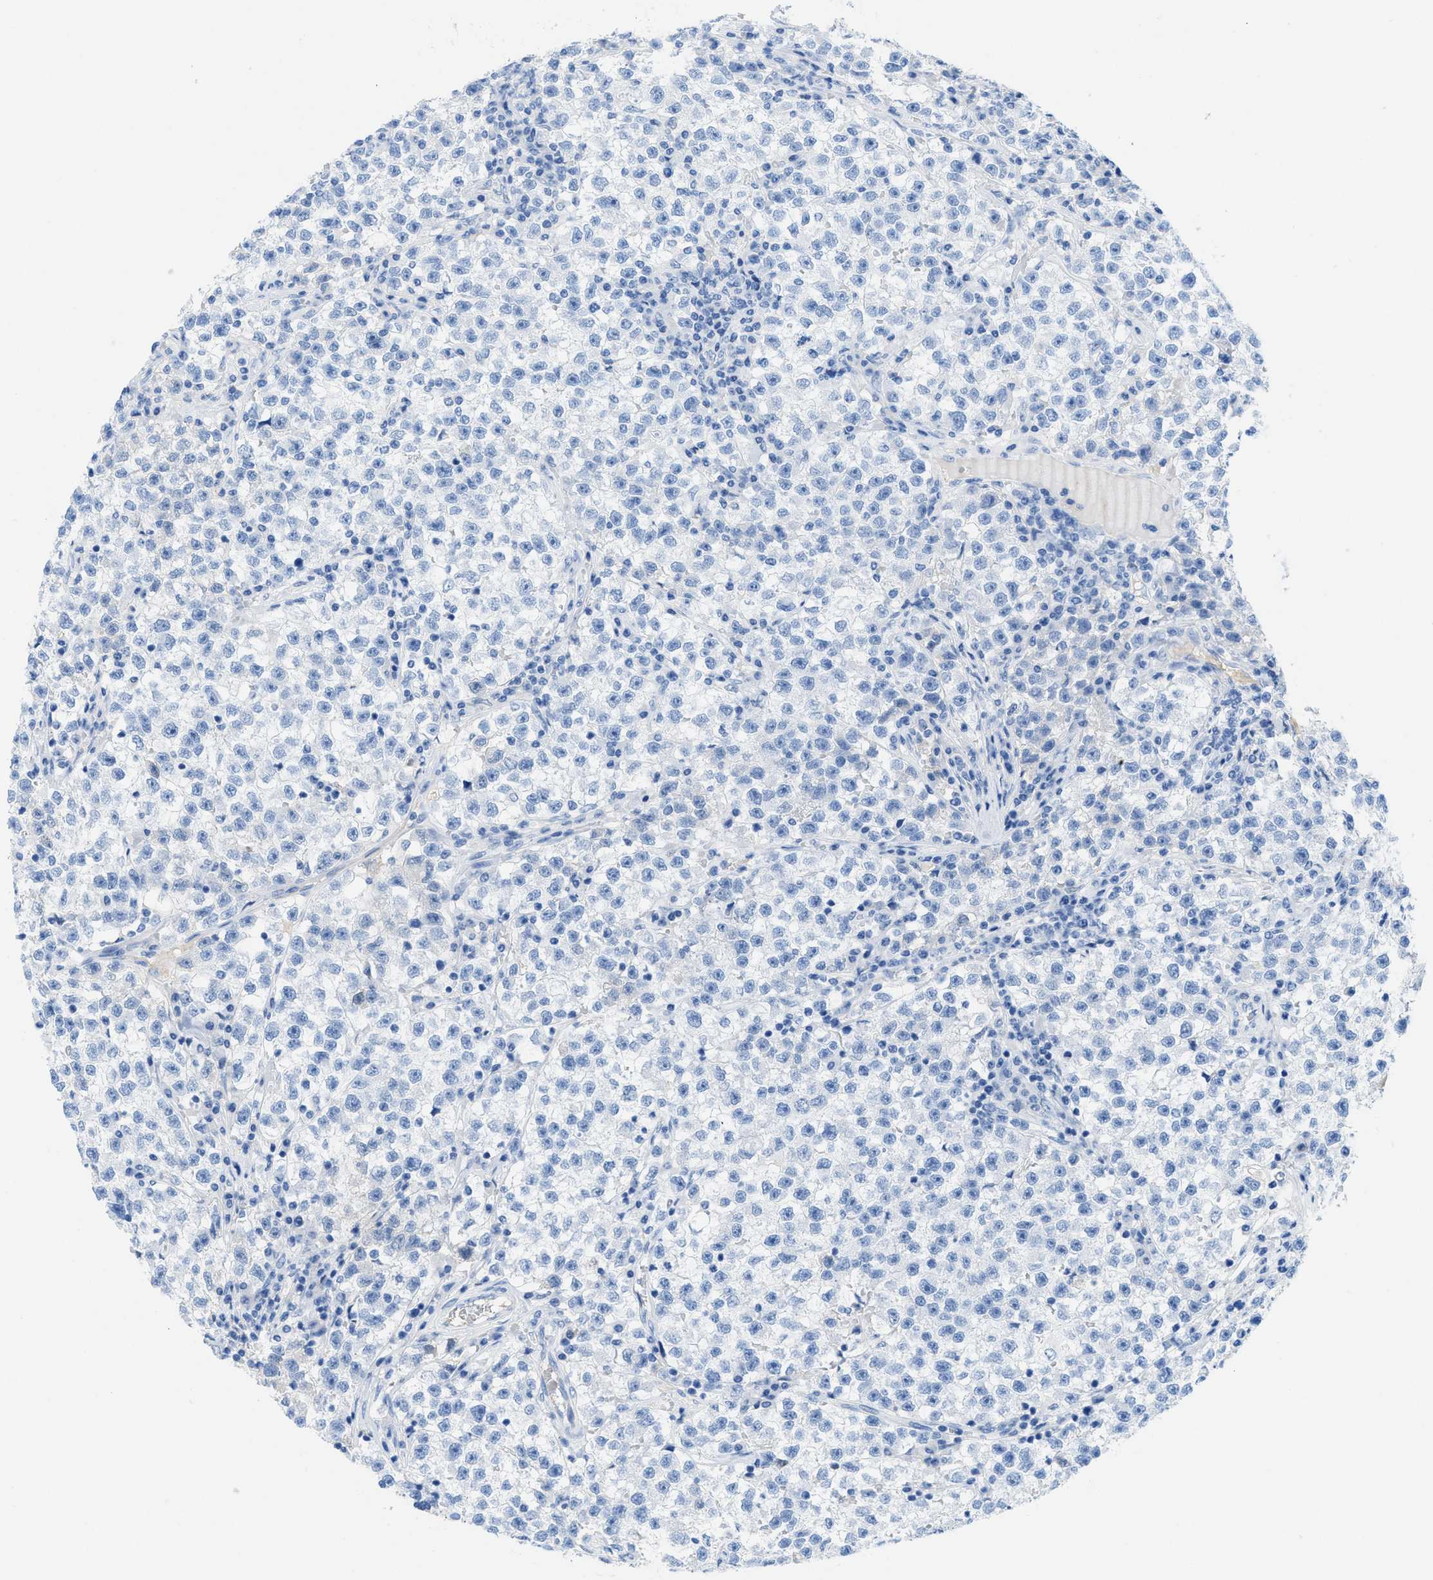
{"staining": {"intensity": "negative", "quantity": "none", "location": "none"}, "tissue": "testis cancer", "cell_type": "Tumor cells", "image_type": "cancer", "snomed": [{"axis": "morphology", "description": "Seminoma, NOS"}, {"axis": "topography", "description": "Testis"}], "caption": "Image shows no significant protein positivity in tumor cells of testis cancer (seminoma). (DAB (3,3'-diaminobenzidine) immunohistochemistry (IHC) visualized using brightfield microscopy, high magnification).", "gene": "COL3A1", "patient": {"sex": "male", "age": 22}}